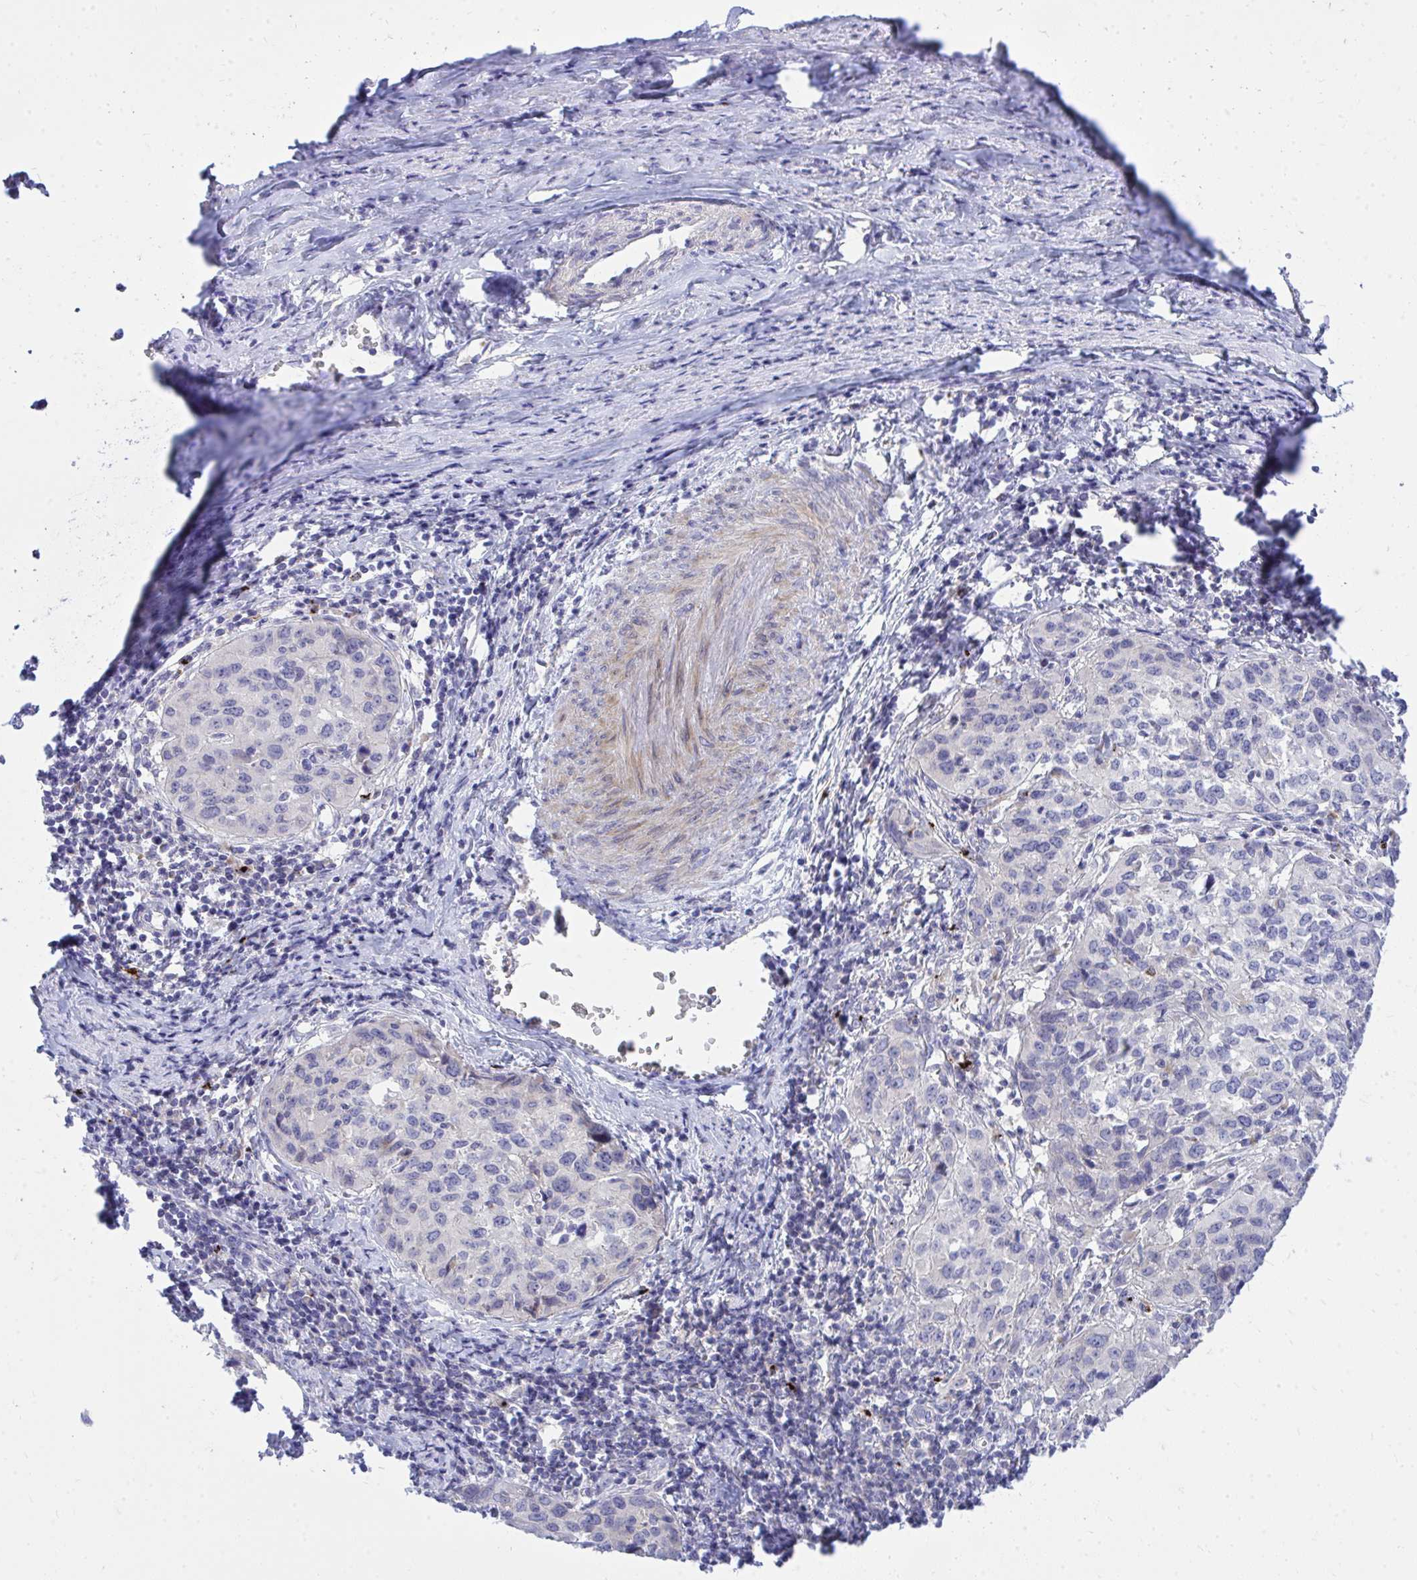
{"staining": {"intensity": "negative", "quantity": "none", "location": "none"}, "tissue": "cervical cancer", "cell_type": "Tumor cells", "image_type": "cancer", "snomed": [{"axis": "morphology", "description": "Squamous cell carcinoma, NOS"}, {"axis": "topography", "description": "Cervix"}], "caption": "Tumor cells are negative for brown protein staining in squamous cell carcinoma (cervical).", "gene": "TP53I11", "patient": {"sex": "female", "age": 51}}